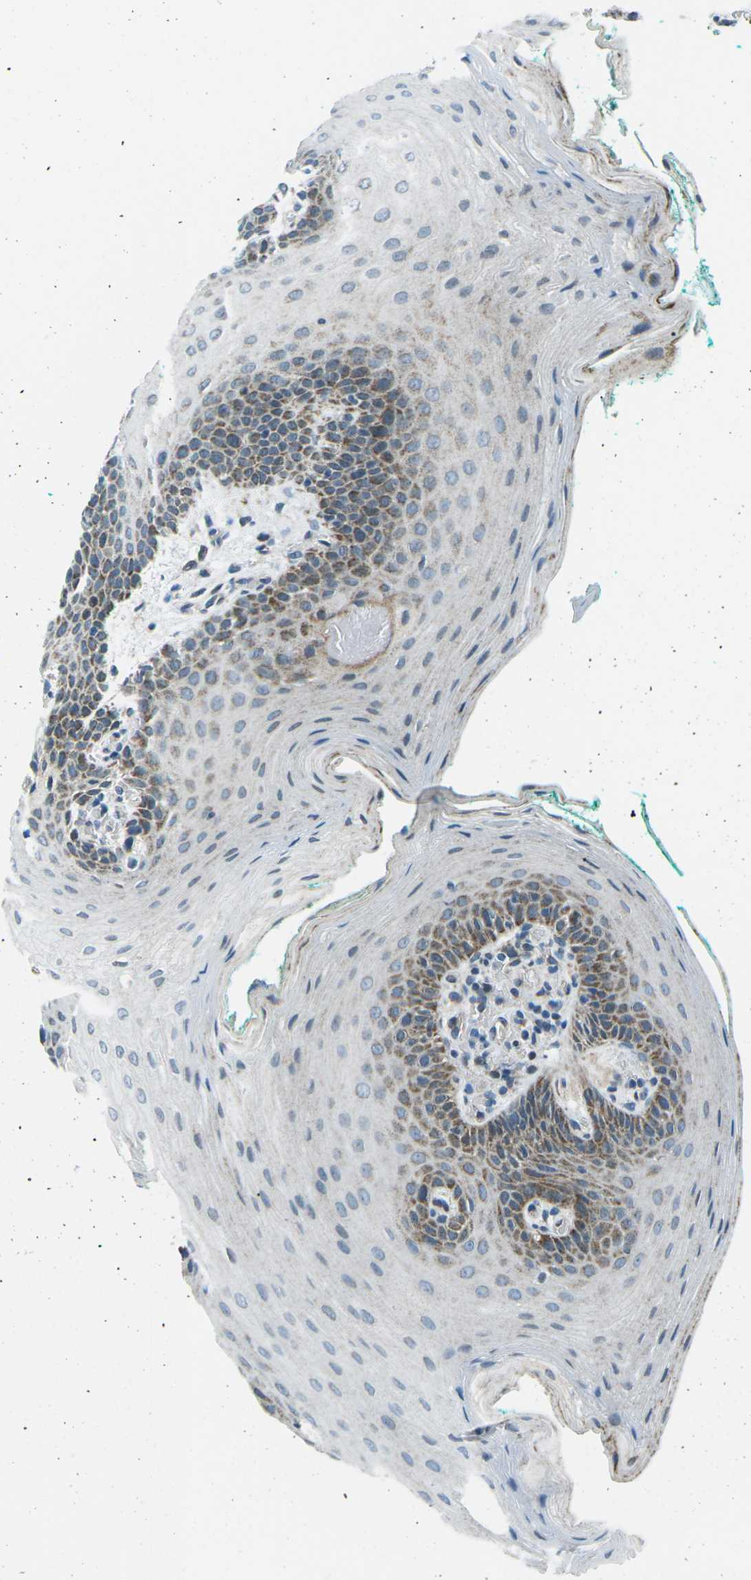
{"staining": {"intensity": "moderate", "quantity": "<25%", "location": "cytoplasmic/membranous"}, "tissue": "oral mucosa", "cell_type": "Squamous epithelial cells", "image_type": "normal", "snomed": [{"axis": "morphology", "description": "Normal tissue, NOS"}, {"axis": "topography", "description": "Oral tissue"}], "caption": "Protein staining displays moderate cytoplasmic/membranous positivity in about <25% of squamous epithelial cells in benign oral mucosa.", "gene": "RFESD", "patient": {"sex": "male", "age": 58}}